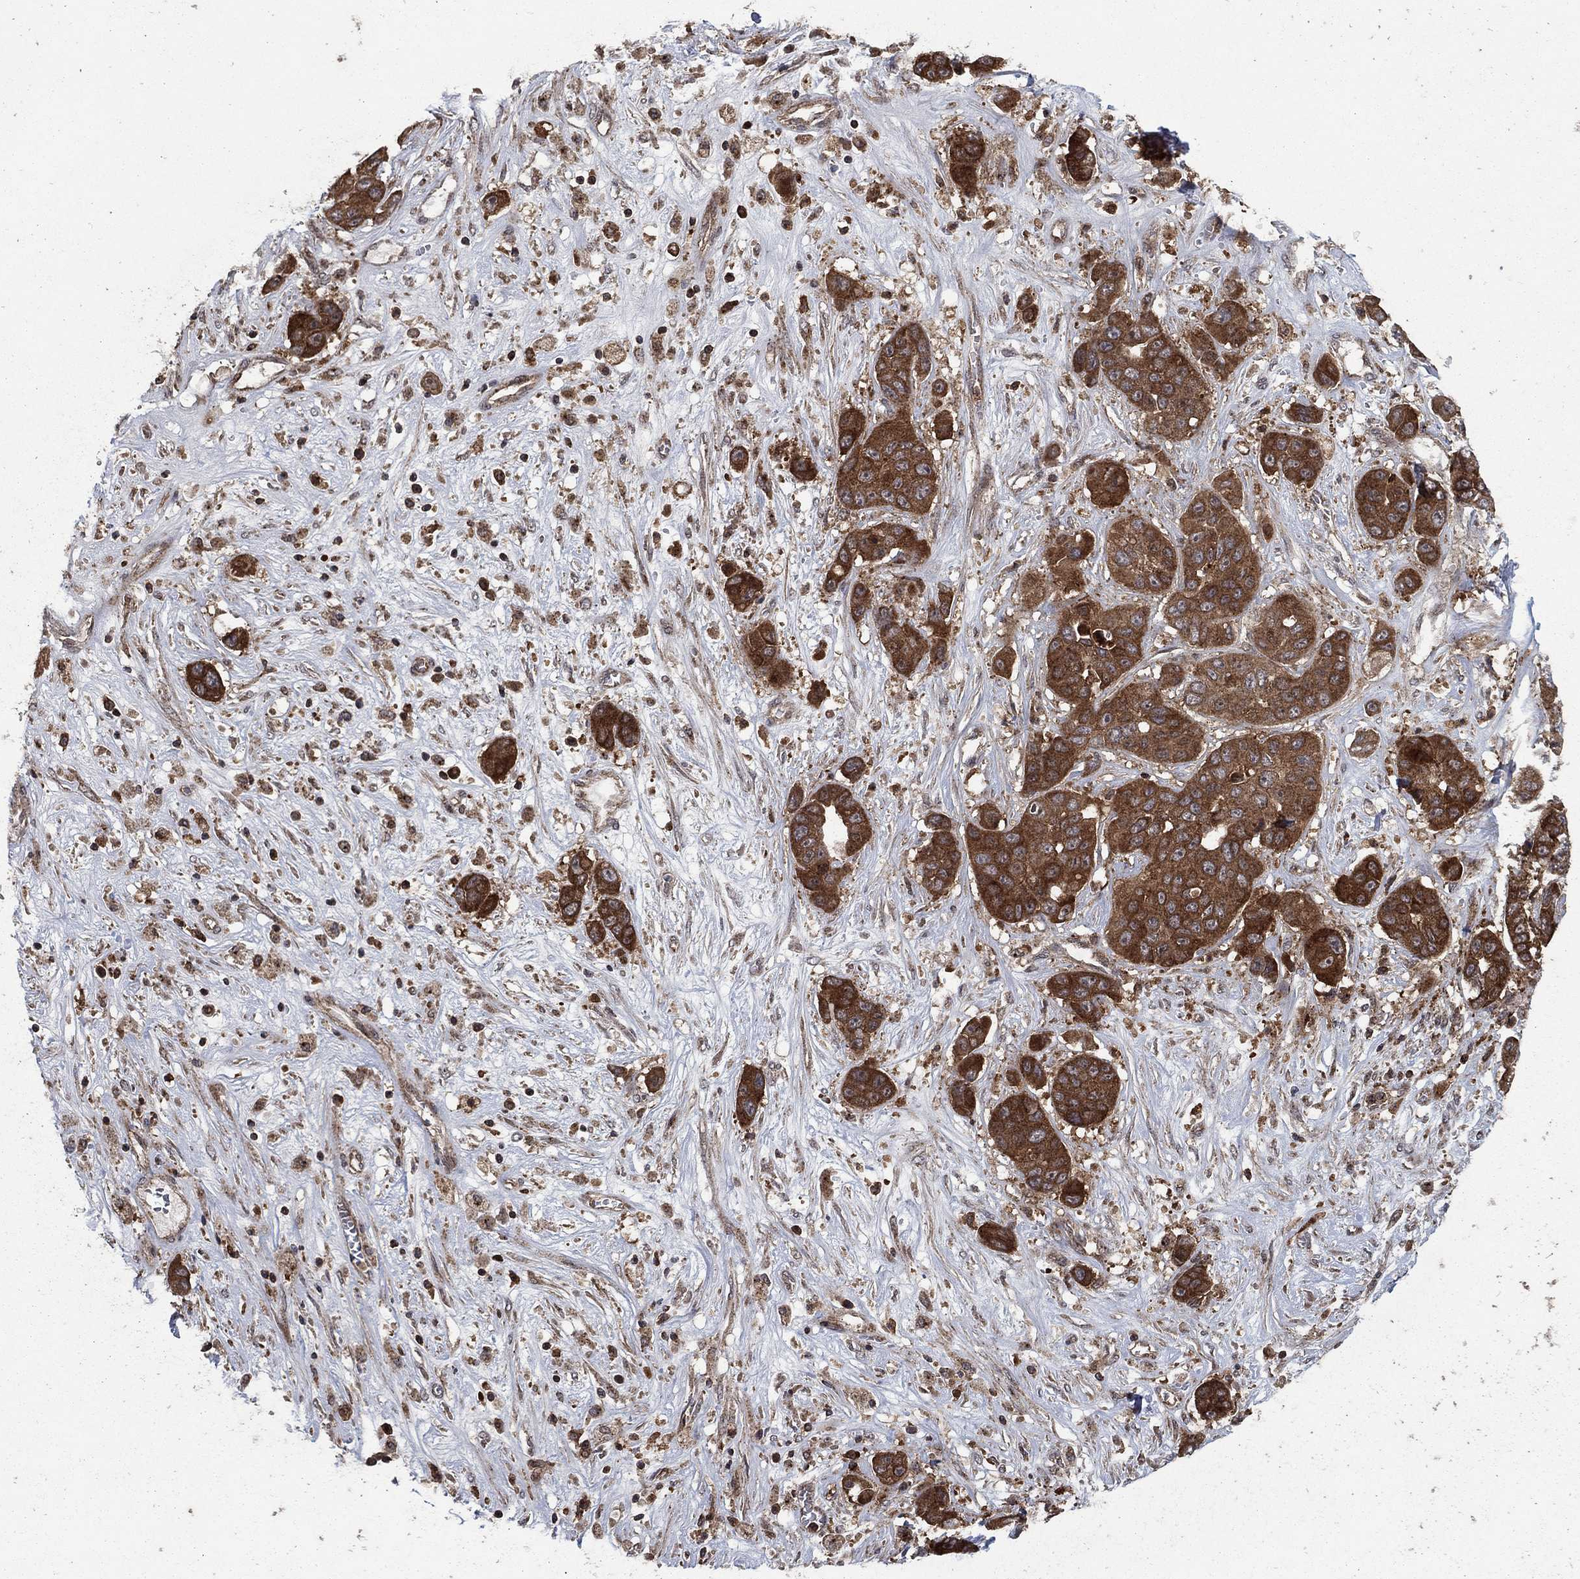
{"staining": {"intensity": "strong", "quantity": ">75%", "location": "cytoplasmic/membranous"}, "tissue": "liver cancer", "cell_type": "Tumor cells", "image_type": "cancer", "snomed": [{"axis": "morphology", "description": "Cholangiocarcinoma"}, {"axis": "topography", "description": "Liver"}], "caption": "Liver cancer was stained to show a protein in brown. There is high levels of strong cytoplasmic/membranous staining in about >75% of tumor cells.", "gene": "IFI35", "patient": {"sex": "female", "age": 52}}